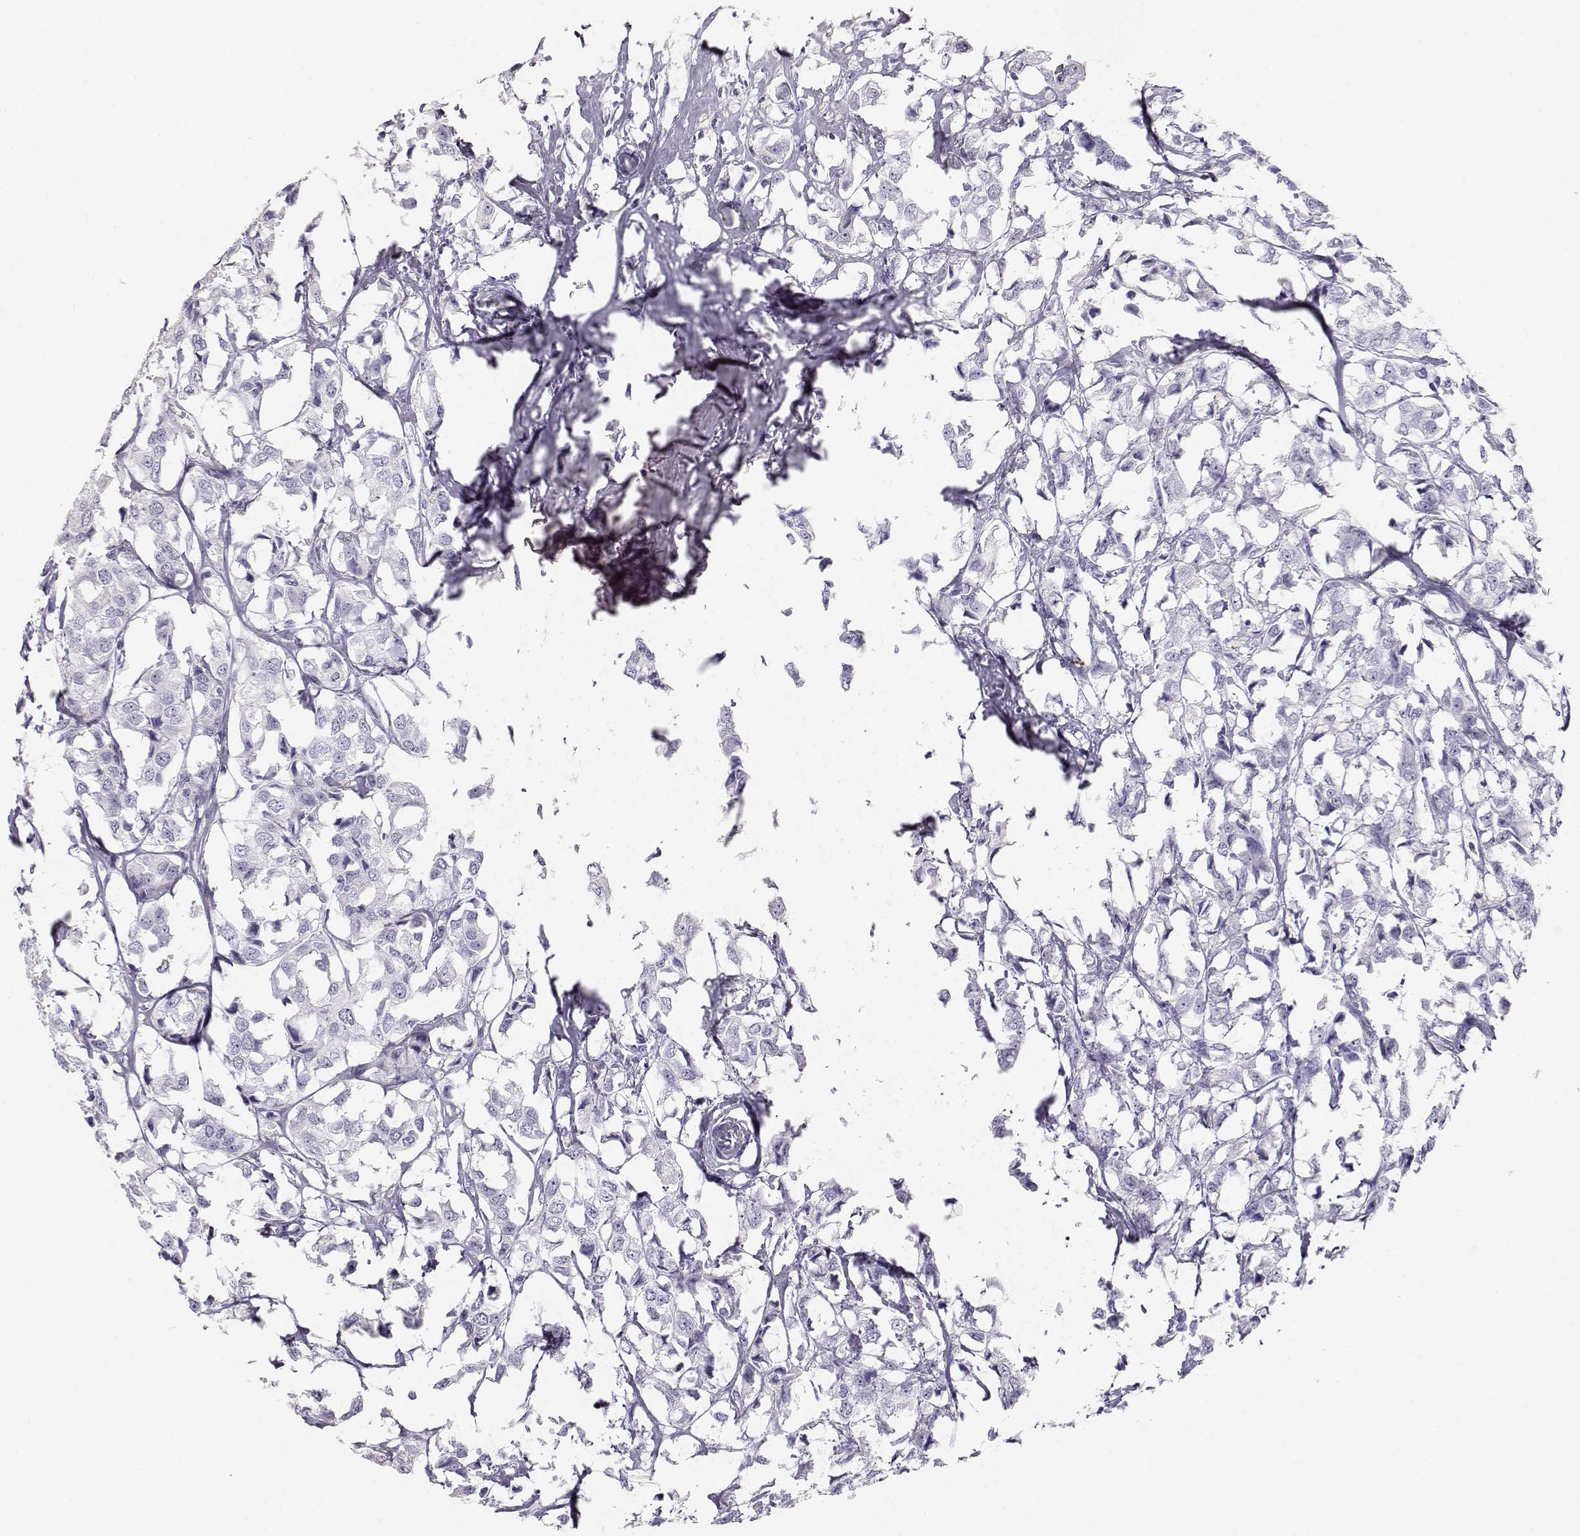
{"staining": {"intensity": "negative", "quantity": "none", "location": "none"}, "tissue": "breast cancer", "cell_type": "Tumor cells", "image_type": "cancer", "snomed": [{"axis": "morphology", "description": "Duct carcinoma"}, {"axis": "topography", "description": "Breast"}], "caption": "Image shows no significant protein expression in tumor cells of breast cancer (invasive ductal carcinoma). (DAB immunohistochemistry with hematoxylin counter stain).", "gene": "LEPR", "patient": {"sex": "female", "age": 80}}